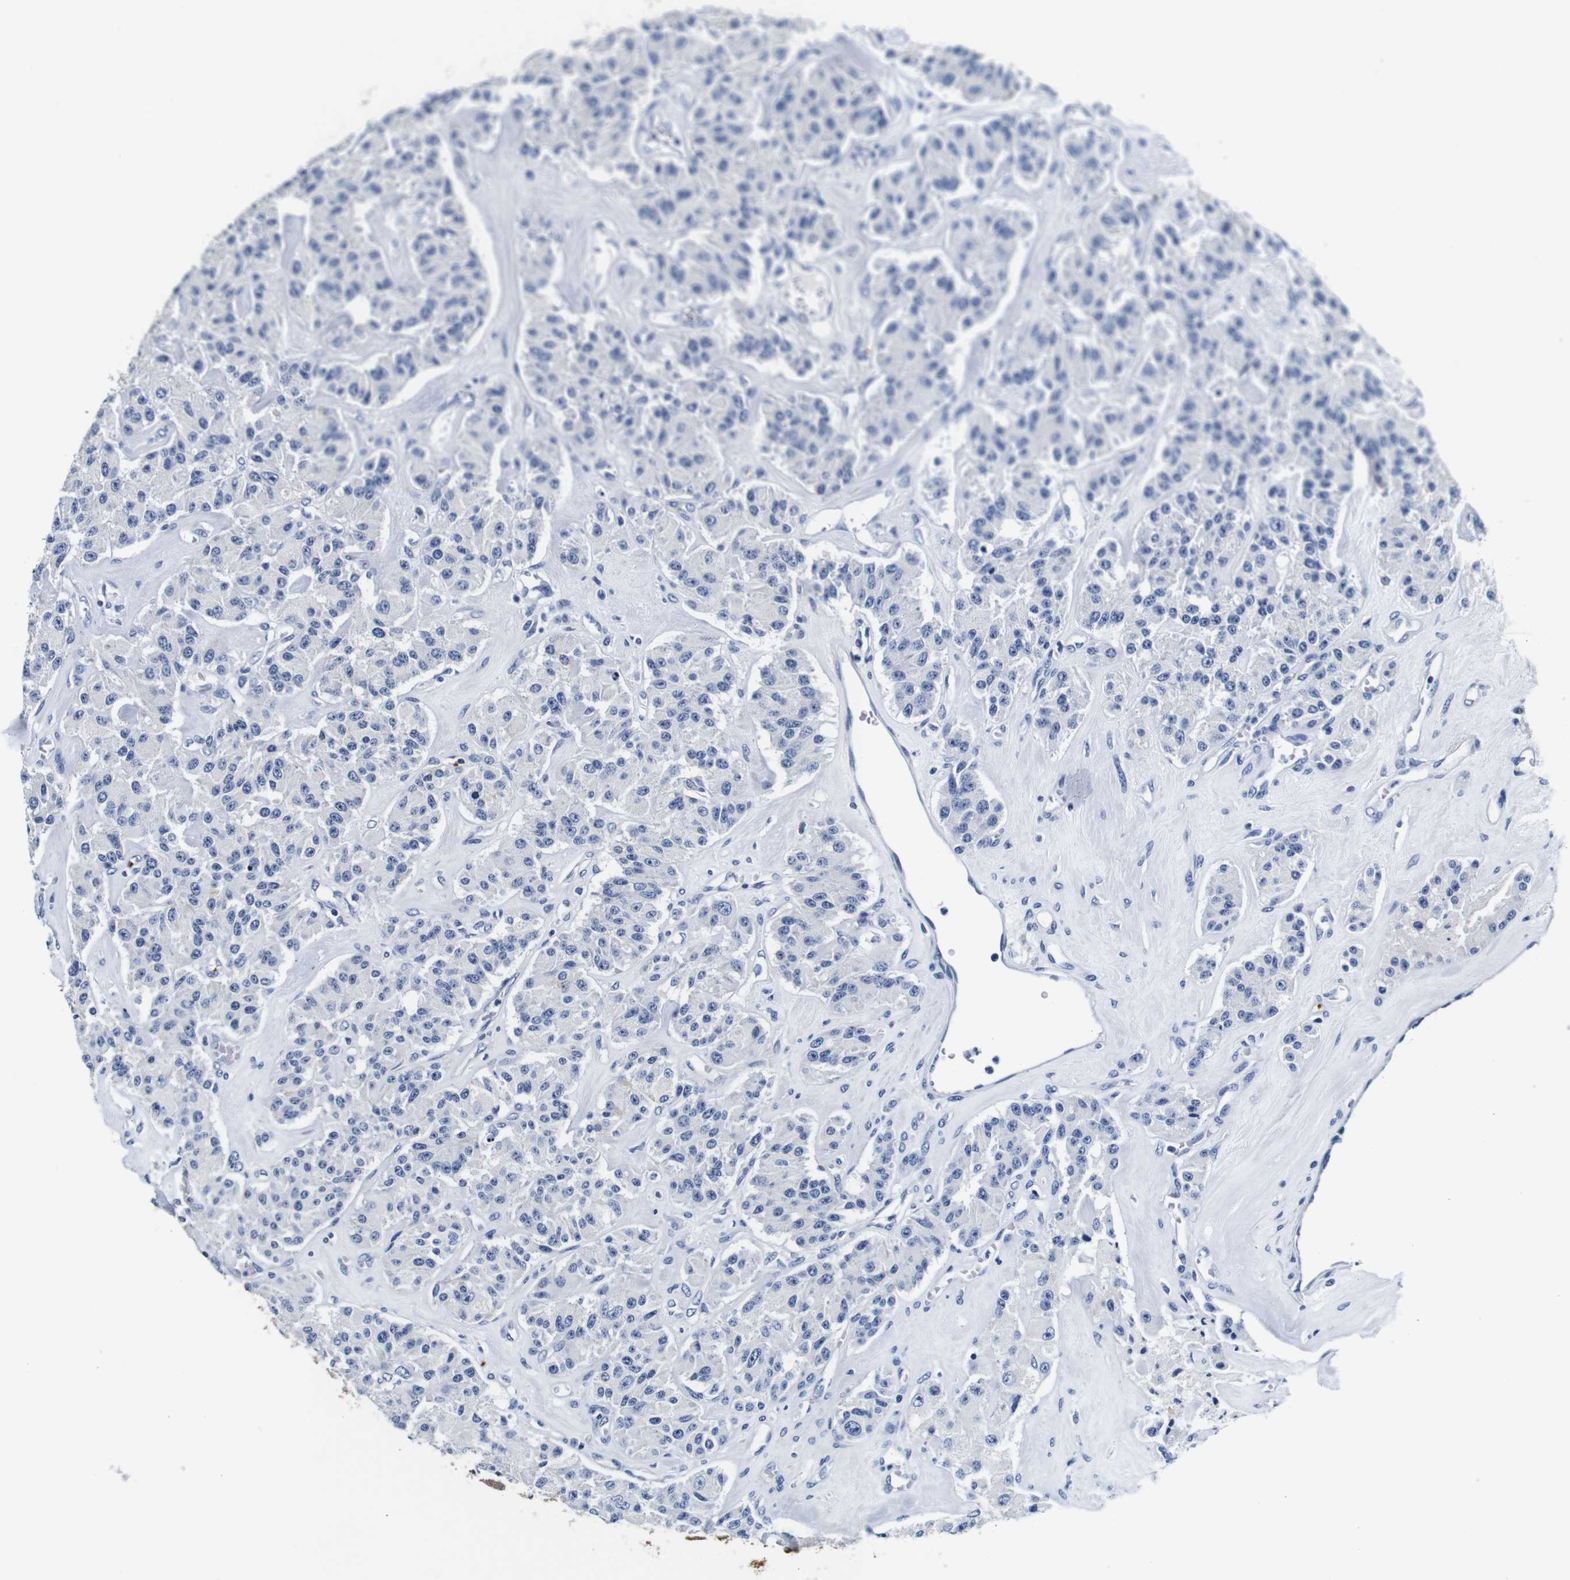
{"staining": {"intensity": "negative", "quantity": "none", "location": "none"}, "tissue": "carcinoid", "cell_type": "Tumor cells", "image_type": "cancer", "snomed": [{"axis": "morphology", "description": "Carcinoid, malignant, NOS"}, {"axis": "topography", "description": "Pancreas"}], "caption": "Carcinoid stained for a protein using immunohistochemistry (IHC) demonstrates no expression tumor cells.", "gene": "GP1BA", "patient": {"sex": "male", "age": 41}}